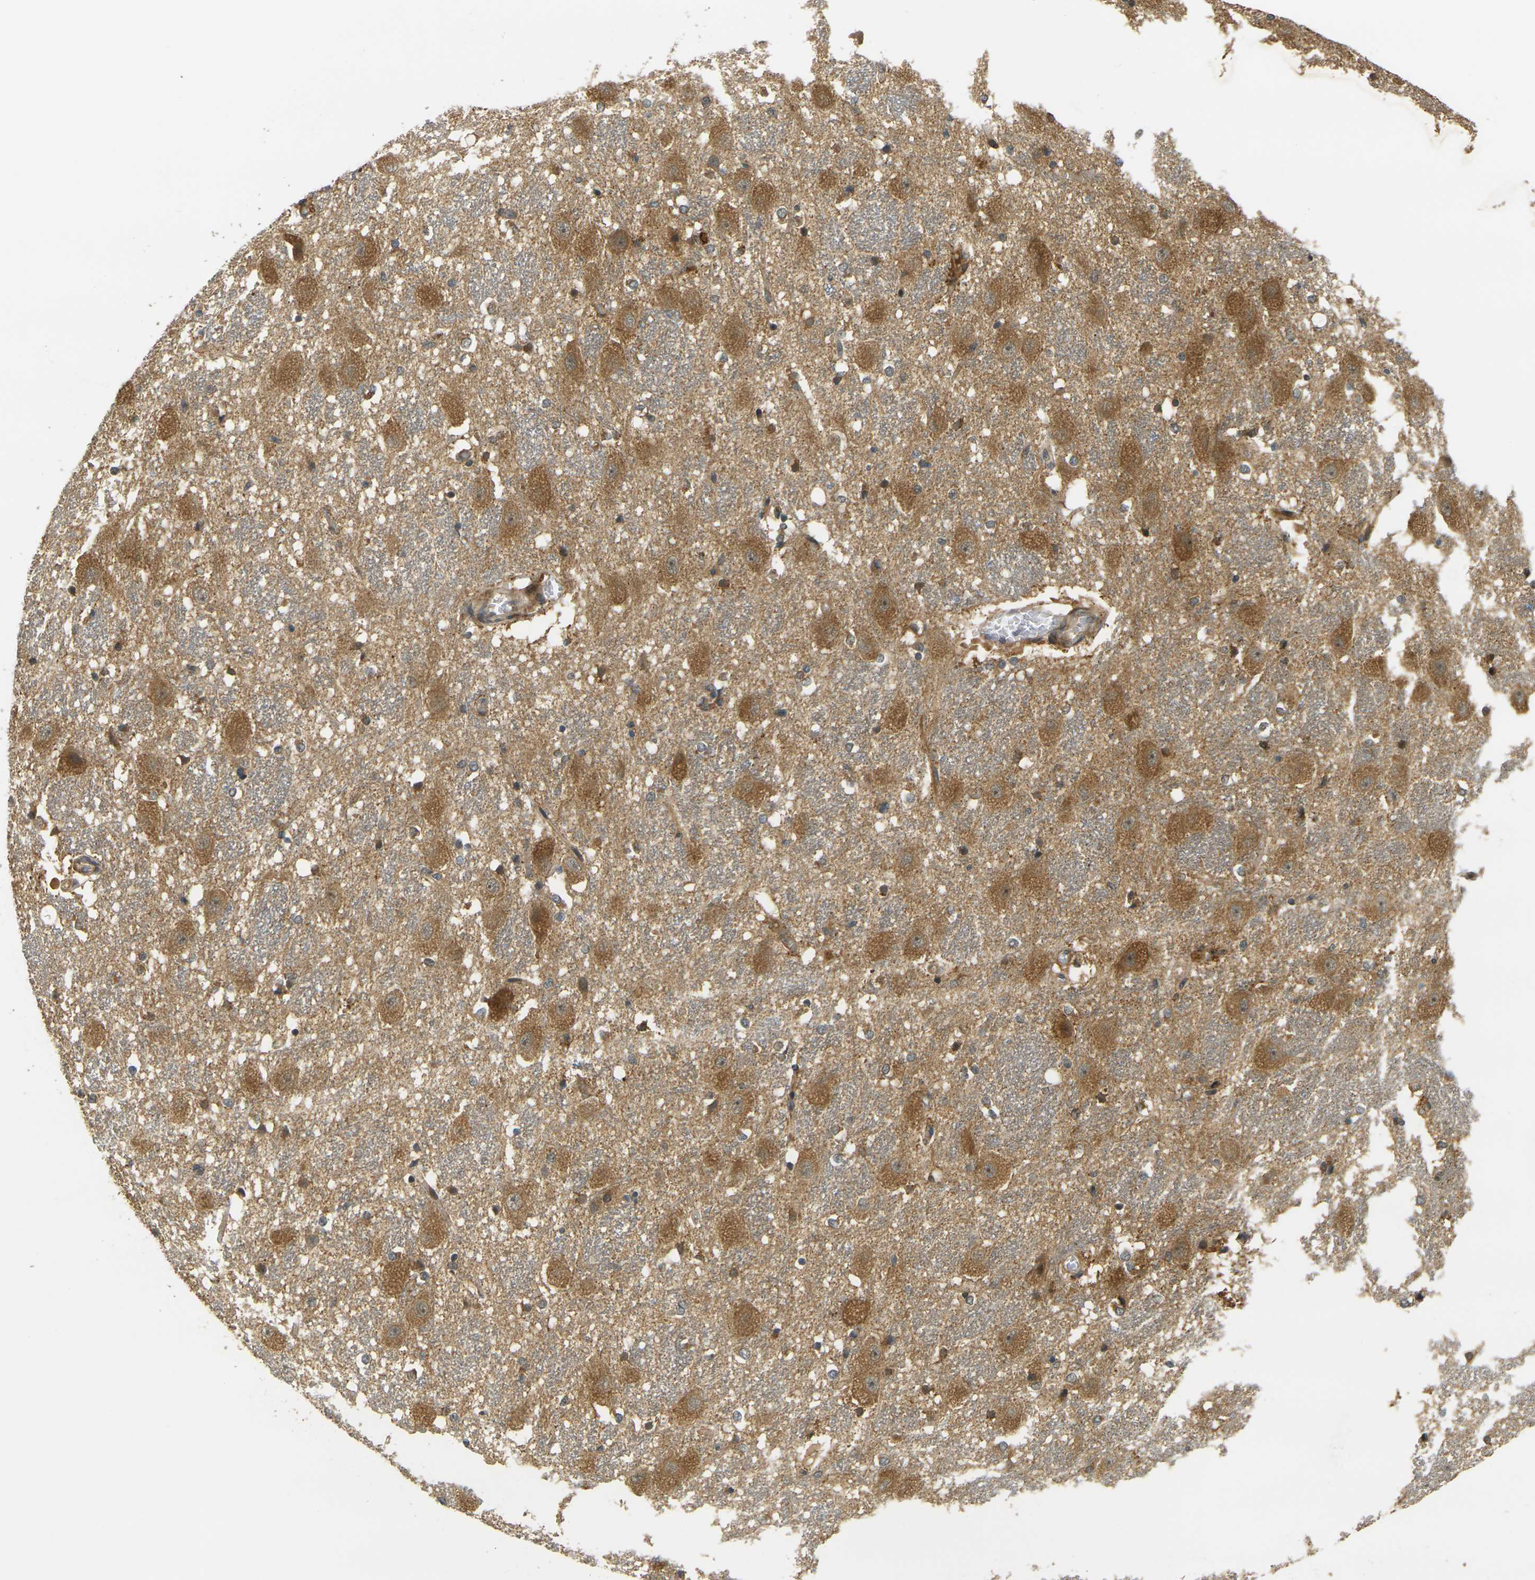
{"staining": {"intensity": "moderate", "quantity": "25%-75%", "location": "cytoplasmic/membranous"}, "tissue": "hippocampus", "cell_type": "Glial cells", "image_type": "normal", "snomed": [{"axis": "morphology", "description": "Normal tissue, NOS"}, {"axis": "topography", "description": "Hippocampus"}], "caption": "Moderate cytoplasmic/membranous expression is present in about 25%-75% of glial cells in benign hippocampus.", "gene": "KLHL8", "patient": {"sex": "female", "age": 19}}